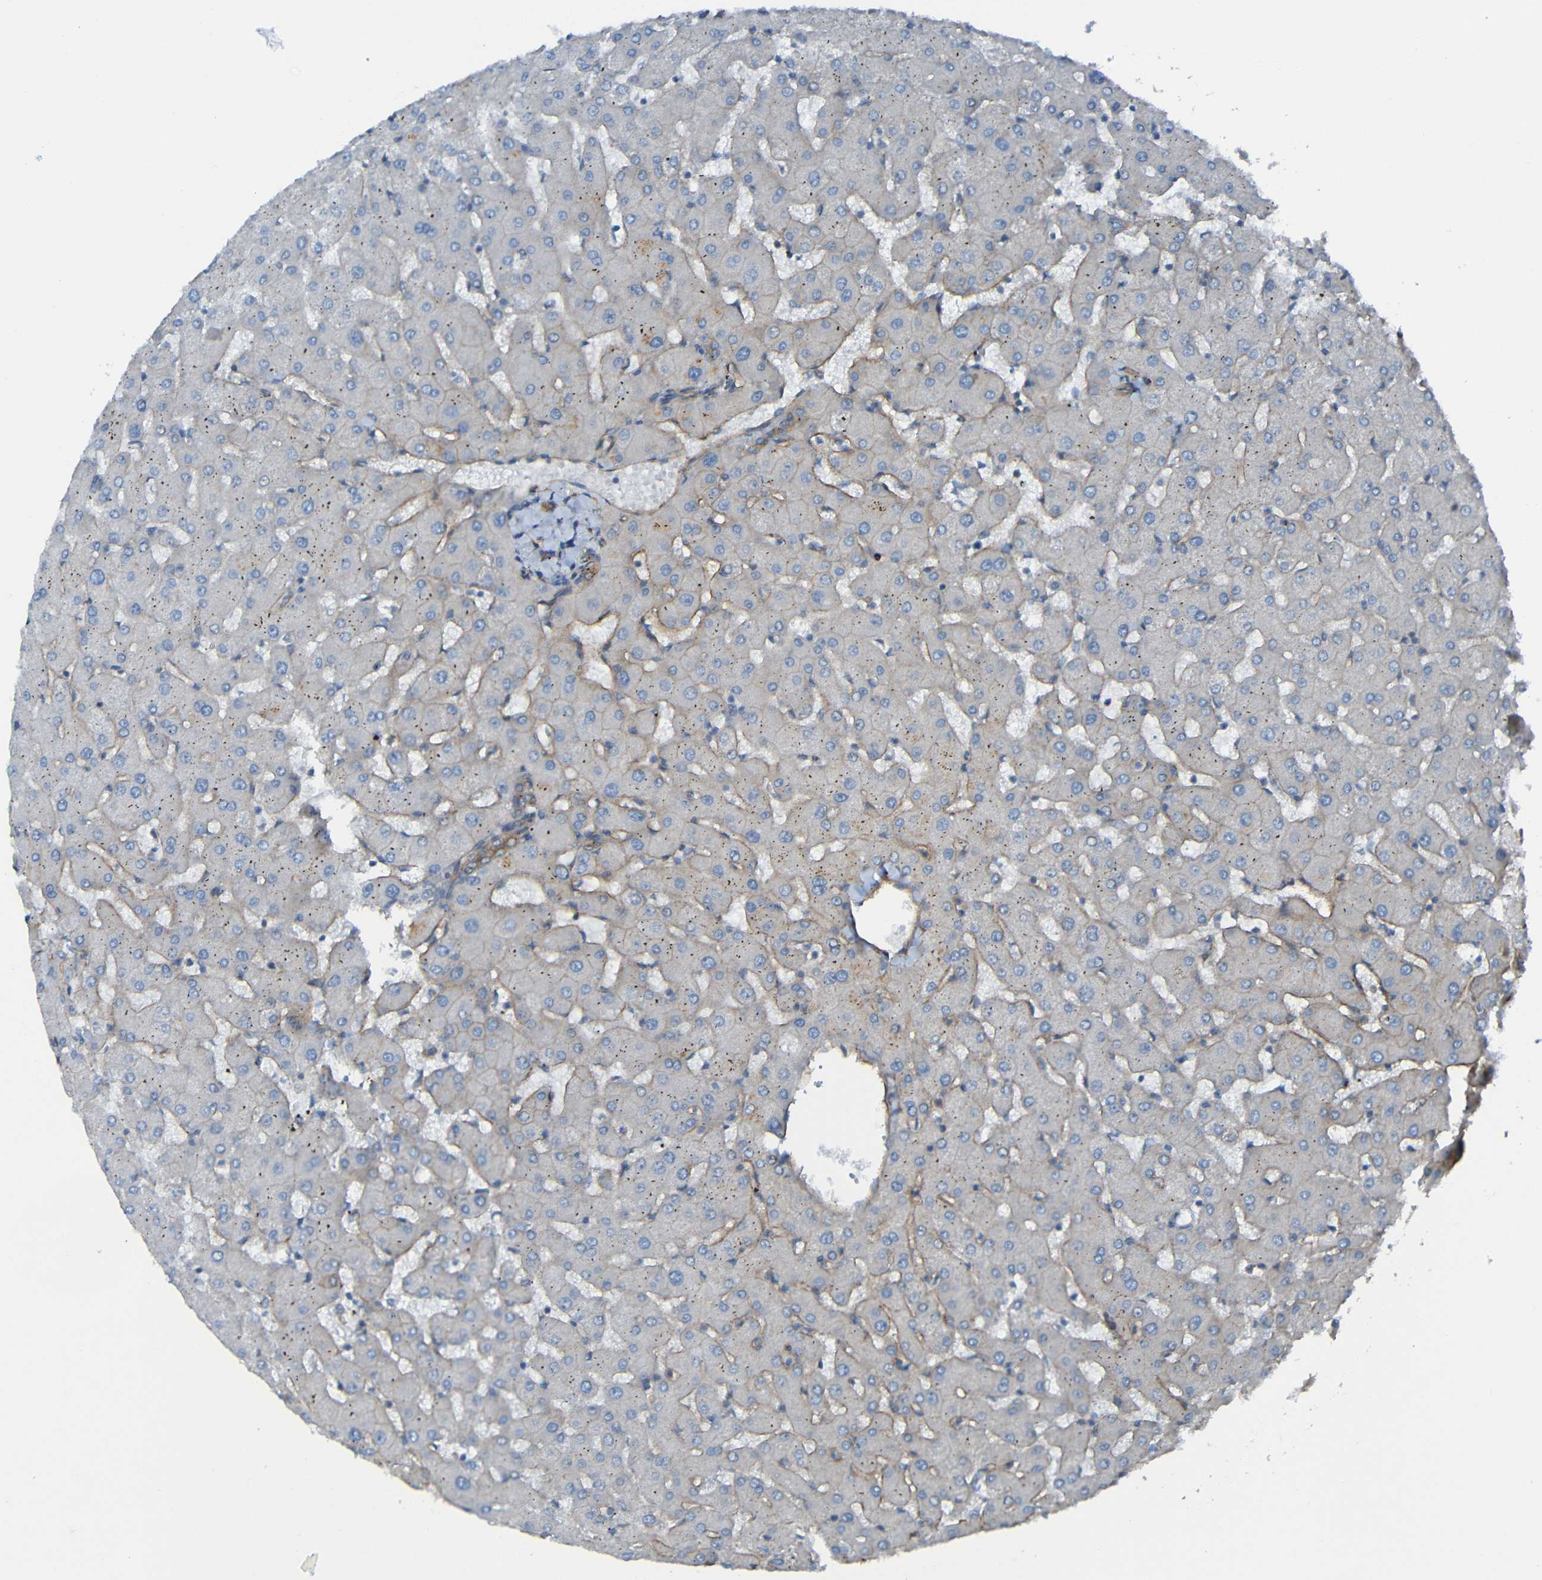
{"staining": {"intensity": "moderate", "quantity": ">75%", "location": "cytoplasmic/membranous"}, "tissue": "liver", "cell_type": "Cholangiocytes", "image_type": "normal", "snomed": [{"axis": "morphology", "description": "Normal tissue, NOS"}, {"axis": "topography", "description": "Liver"}], "caption": "Protein expression analysis of unremarkable liver shows moderate cytoplasmic/membranous expression in about >75% of cholangiocytes. The protein of interest is shown in brown color, while the nuclei are stained blue.", "gene": "LGR5", "patient": {"sex": "female", "age": 63}}